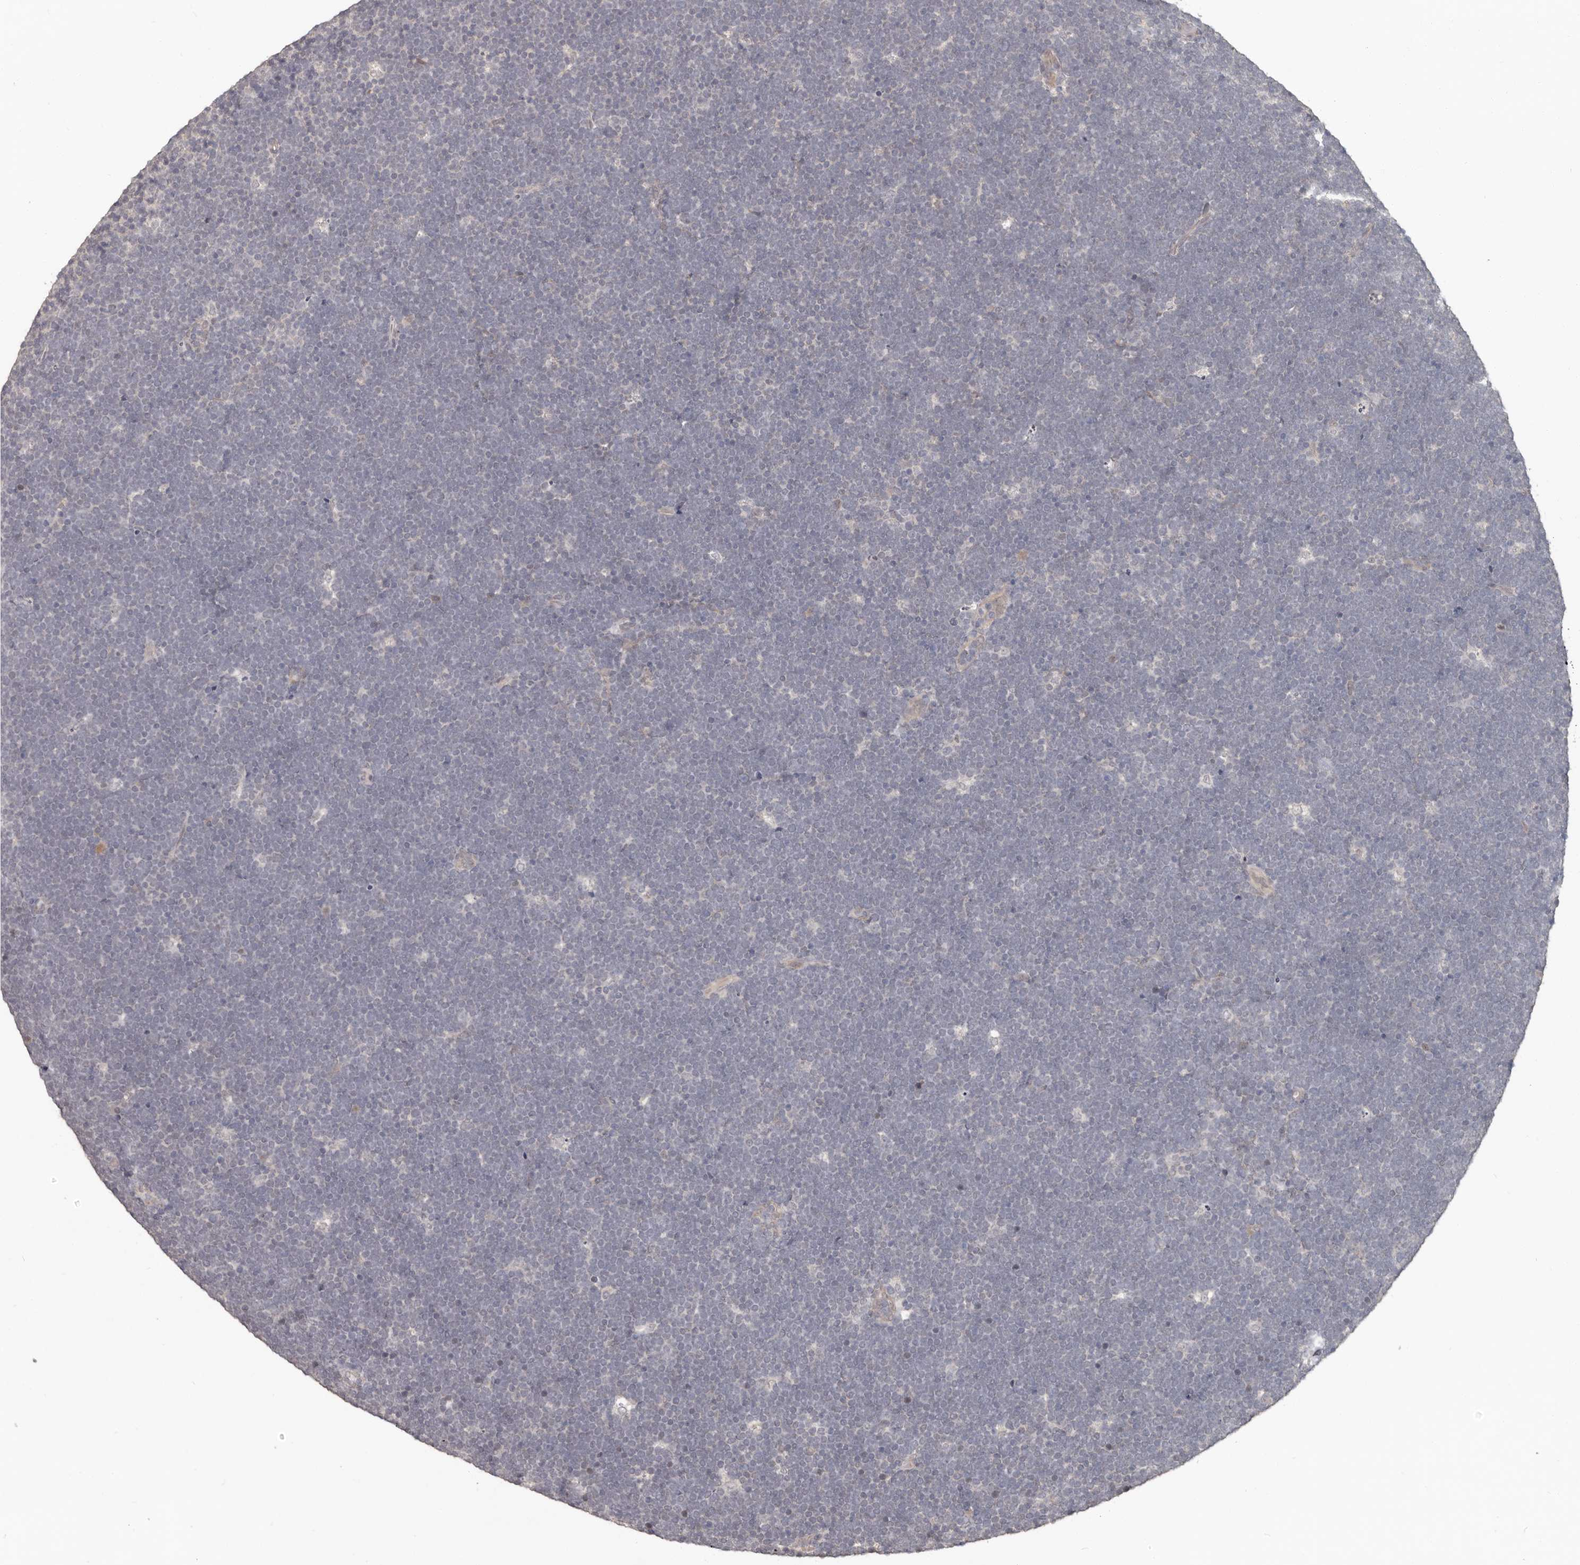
{"staining": {"intensity": "negative", "quantity": "none", "location": "none"}, "tissue": "lymphoma", "cell_type": "Tumor cells", "image_type": "cancer", "snomed": [{"axis": "morphology", "description": "Malignant lymphoma, non-Hodgkin's type, High grade"}, {"axis": "topography", "description": "Lymph node"}], "caption": "Immunohistochemistry photomicrograph of human lymphoma stained for a protein (brown), which shows no staining in tumor cells.", "gene": "ZFP14", "patient": {"sex": "male", "age": 13}}